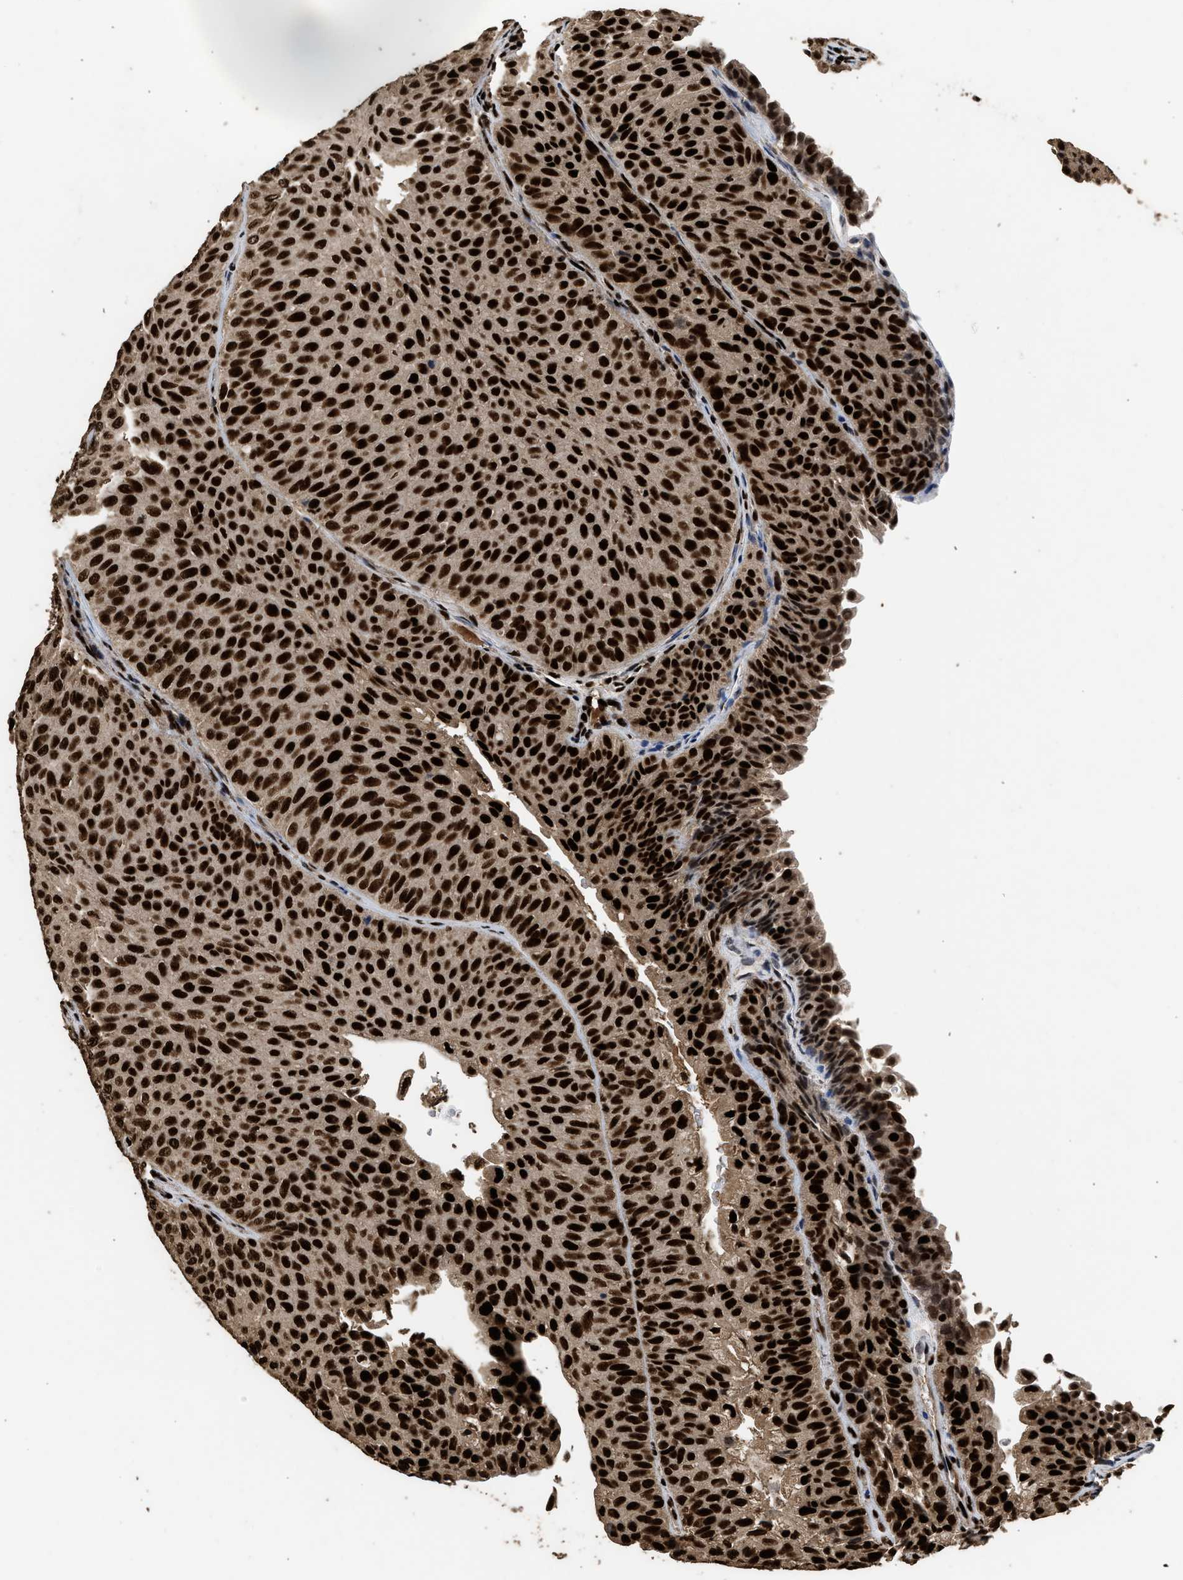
{"staining": {"intensity": "strong", "quantity": ">75%", "location": "nuclear"}, "tissue": "urothelial cancer", "cell_type": "Tumor cells", "image_type": "cancer", "snomed": [{"axis": "morphology", "description": "Urothelial carcinoma, Low grade"}, {"axis": "topography", "description": "Urinary bladder"}], "caption": "Protein expression analysis of urothelial cancer shows strong nuclear staining in about >75% of tumor cells.", "gene": "PPP4R3B", "patient": {"sex": "male", "age": 78}}